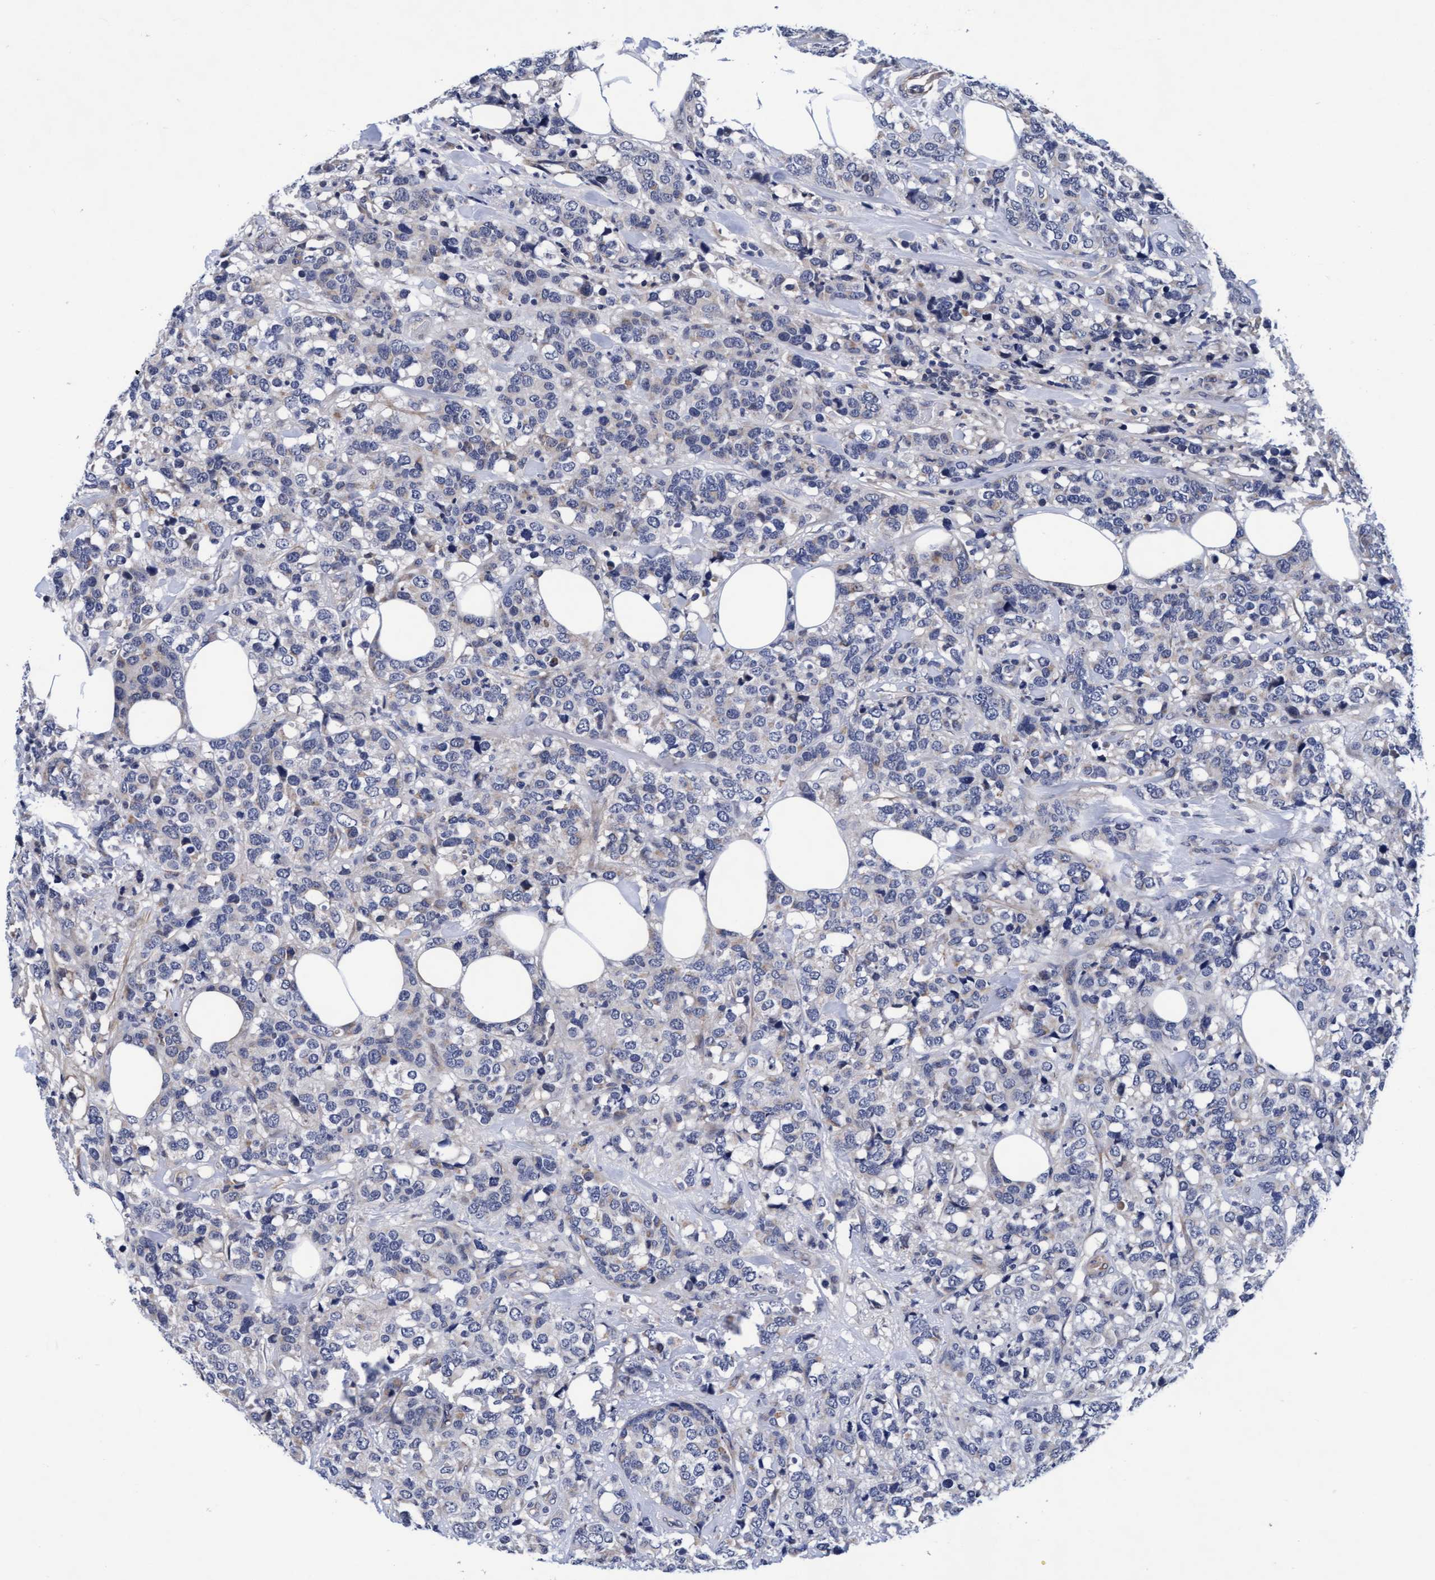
{"staining": {"intensity": "negative", "quantity": "none", "location": "none"}, "tissue": "breast cancer", "cell_type": "Tumor cells", "image_type": "cancer", "snomed": [{"axis": "morphology", "description": "Lobular carcinoma"}, {"axis": "topography", "description": "Breast"}], "caption": "Tumor cells show no significant expression in breast cancer (lobular carcinoma).", "gene": "EFCAB13", "patient": {"sex": "female", "age": 59}}